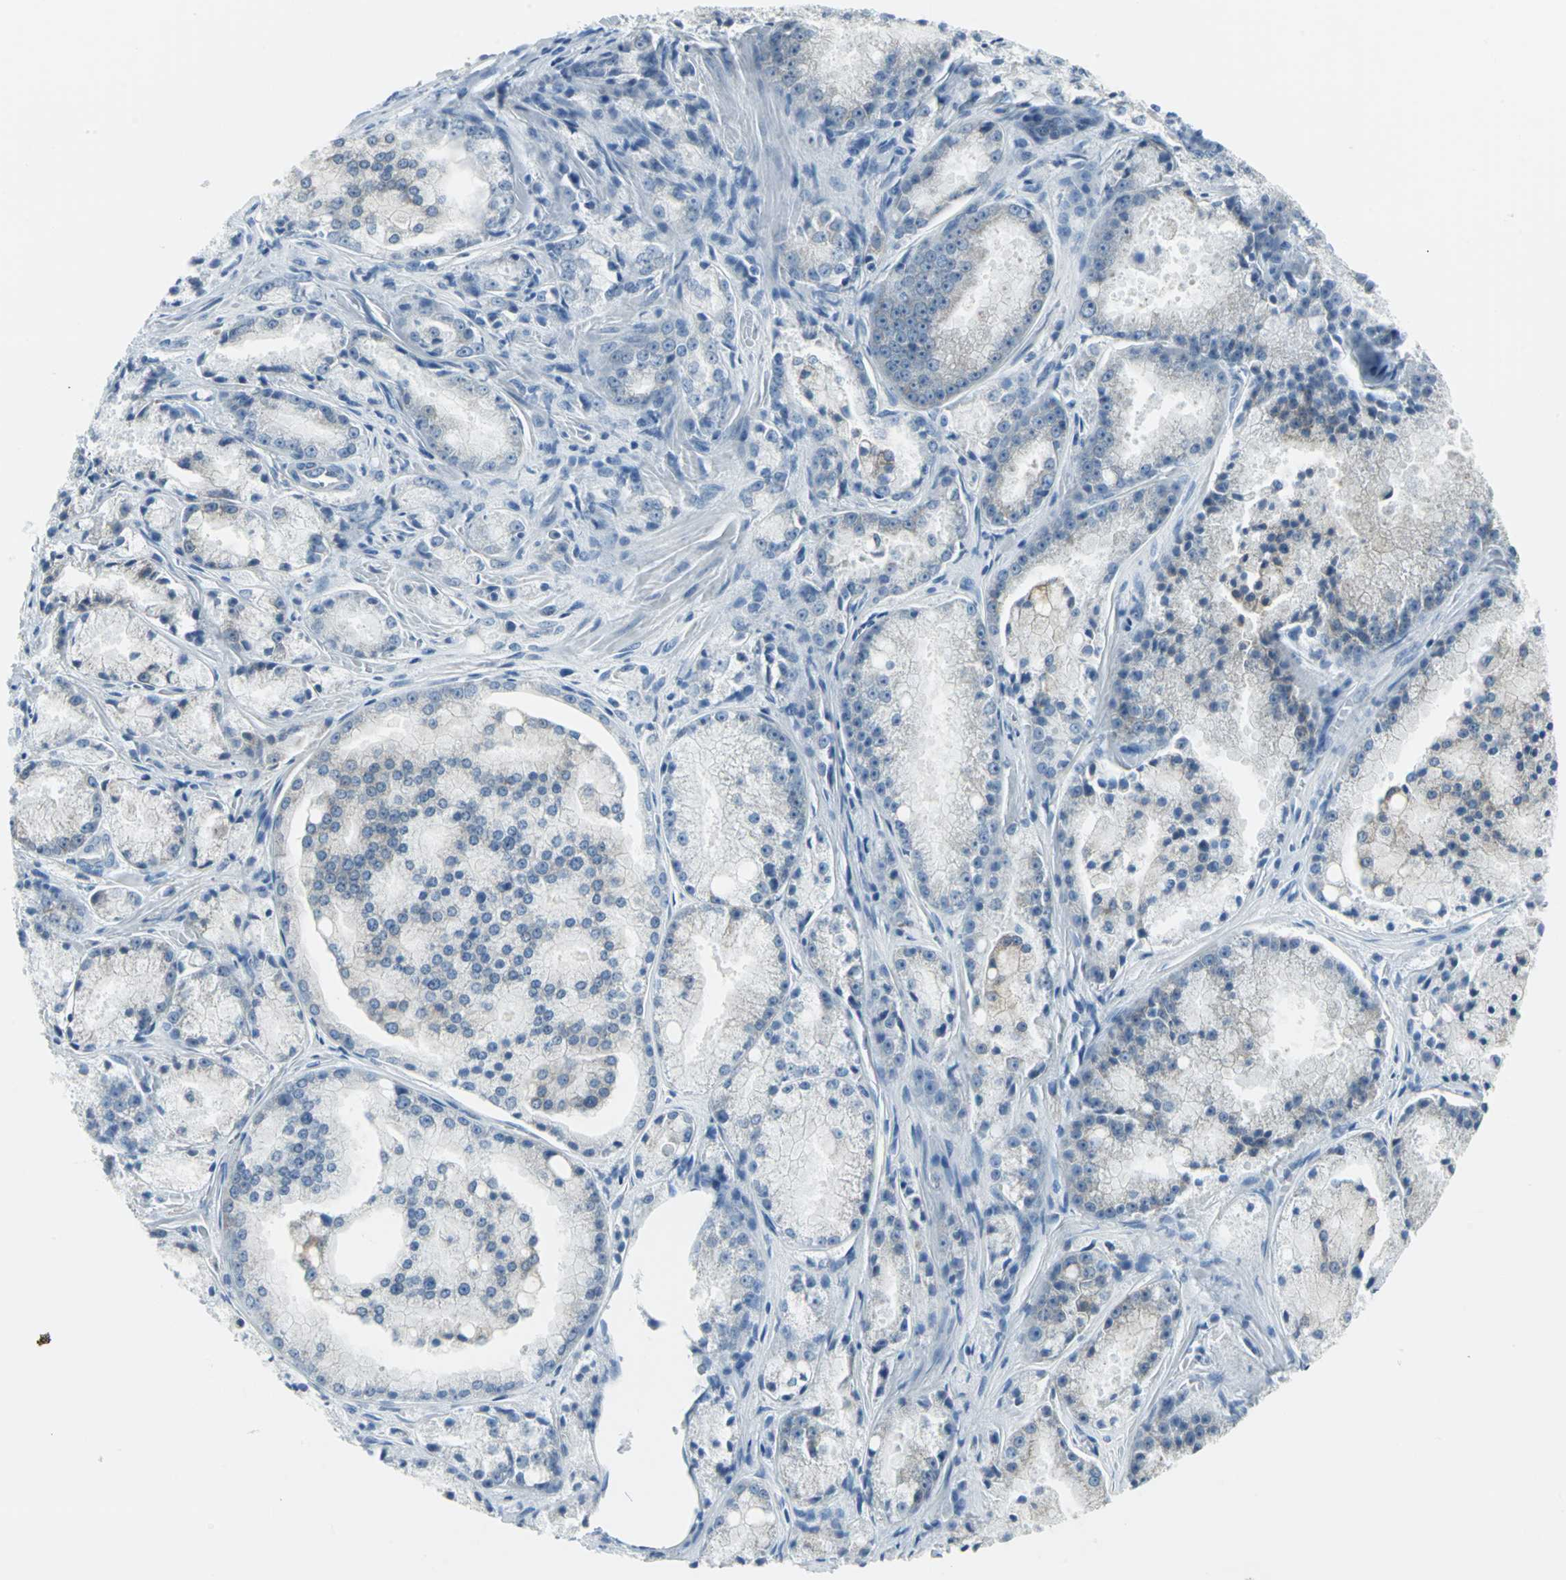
{"staining": {"intensity": "negative", "quantity": "none", "location": "none"}, "tissue": "prostate cancer", "cell_type": "Tumor cells", "image_type": "cancer", "snomed": [{"axis": "morphology", "description": "Adenocarcinoma, Low grade"}, {"axis": "topography", "description": "Prostate"}], "caption": "This is an immunohistochemistry micrograph of low-grade adenocarcinoma (prostate). There is no expression in tumor cells.", "gene": "CYB5A", "patient": {"sex": "male", "age": 64}}